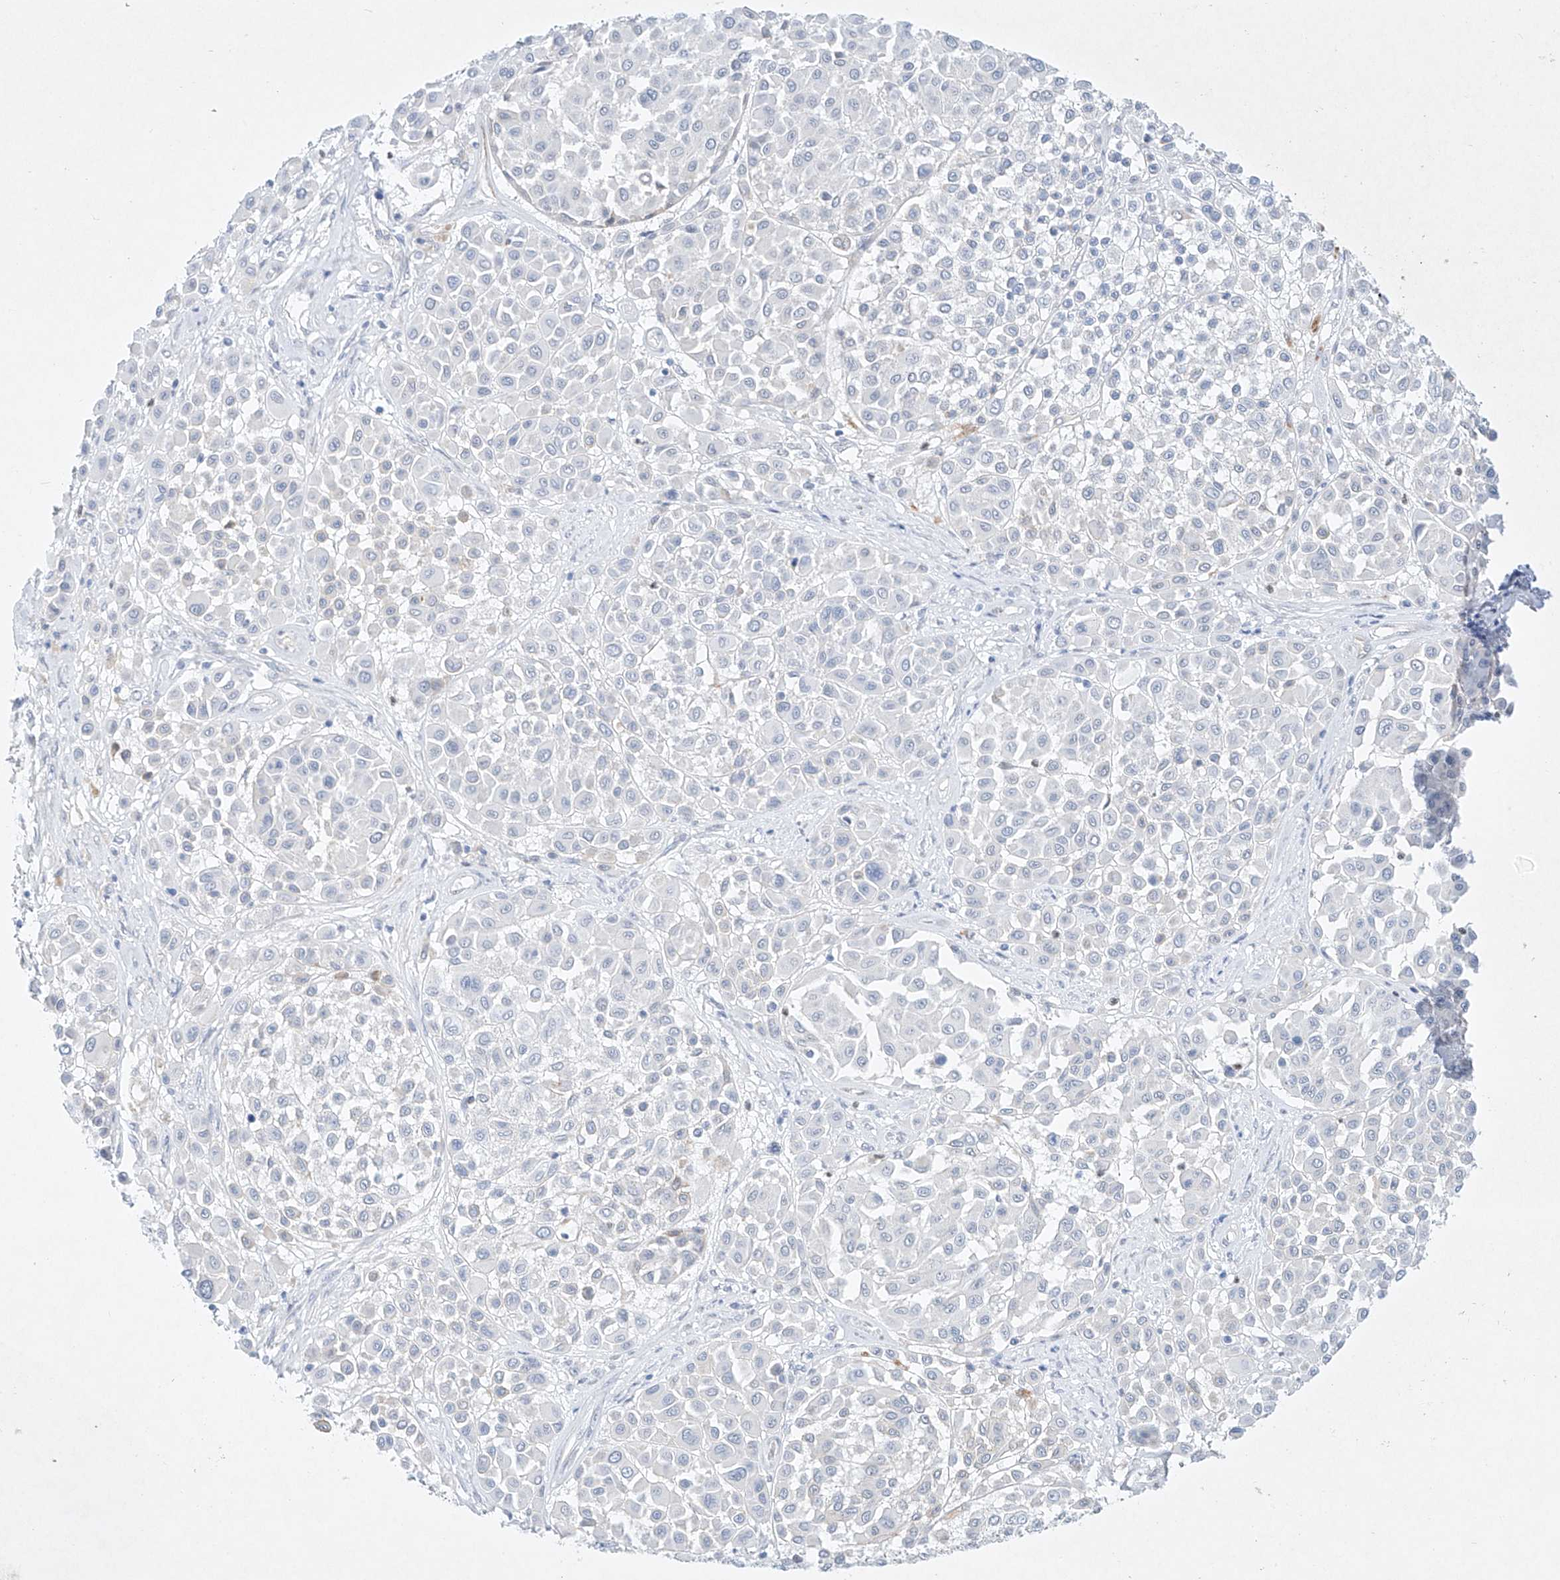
{"staining": {"intensity": "negative", "quantity": "none", "location": "none"}, "tissue": "melanoma", "cell_type": "Tumor cells", "image_type": "cancer", "snomed": [{"axis": "morphology", "description": "Malignant melanoma, Metastatic site"}, {"axis": "topography", "description": "Soft tissue"}], "caption": "Photomicrograph shows no significant protein positivity in tumor cells of melanoma.", "gene": "REEP2", "patient": {"sex": "male", "age": 41}}